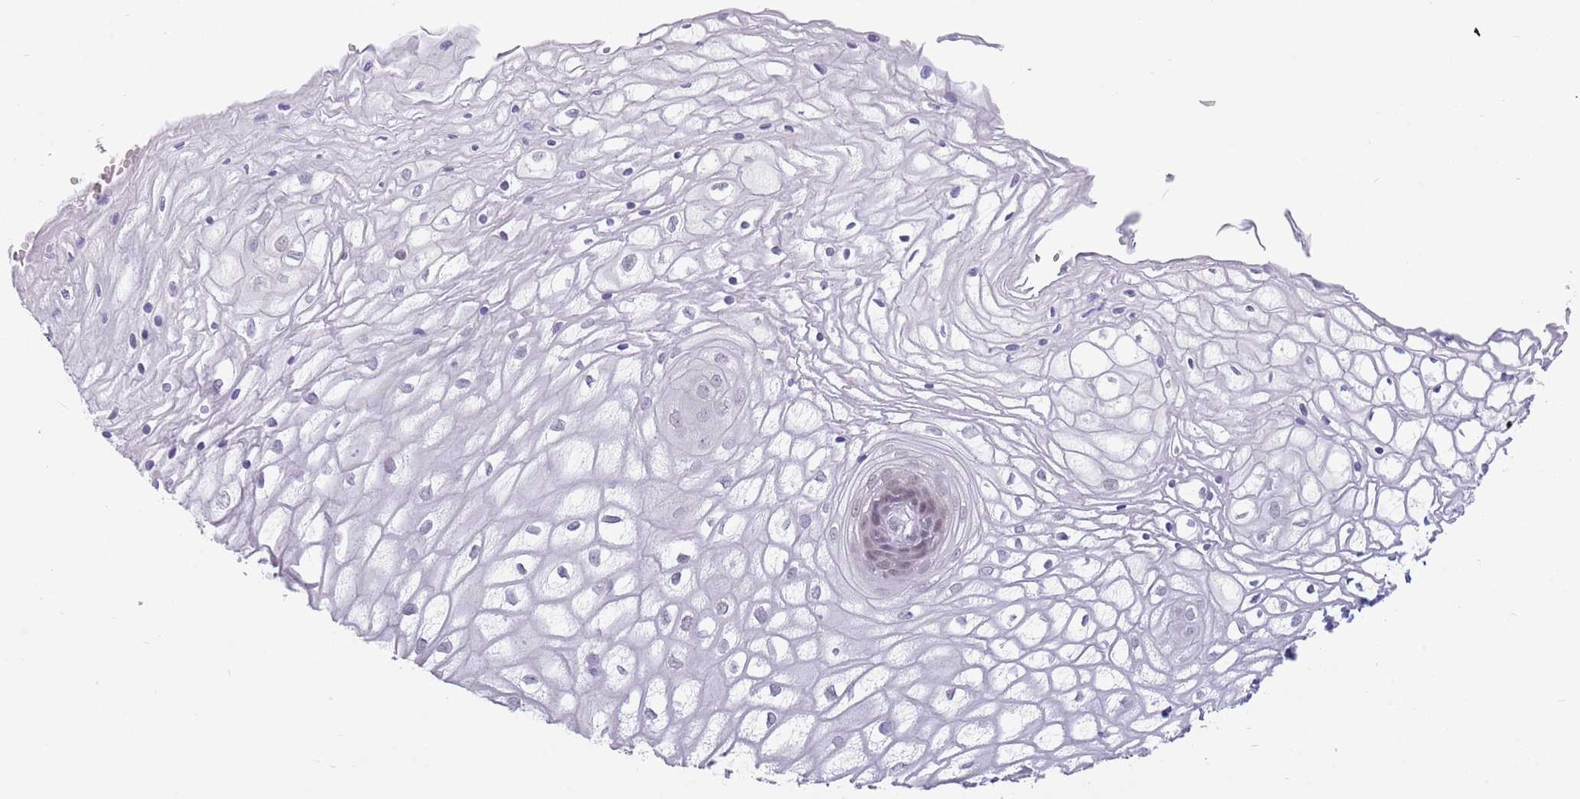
{"staining": {"intensity": "negative", "quantity": "none", "location": "none"}, "tissue": "vagina", "cell_type": "Squamous epithelial cells", "image_type": "normal", "snomed": [{"axis": "morphology", "description": "Normal tissue, NOS"}, {"axis": "topography", "description": "Vagina"}], "caption": "The histopathology image shows no significant staining in squamous epithelial cells of vagina.", "gene": "ZNF574", "patient": {"sex": "female", "age": 34}}